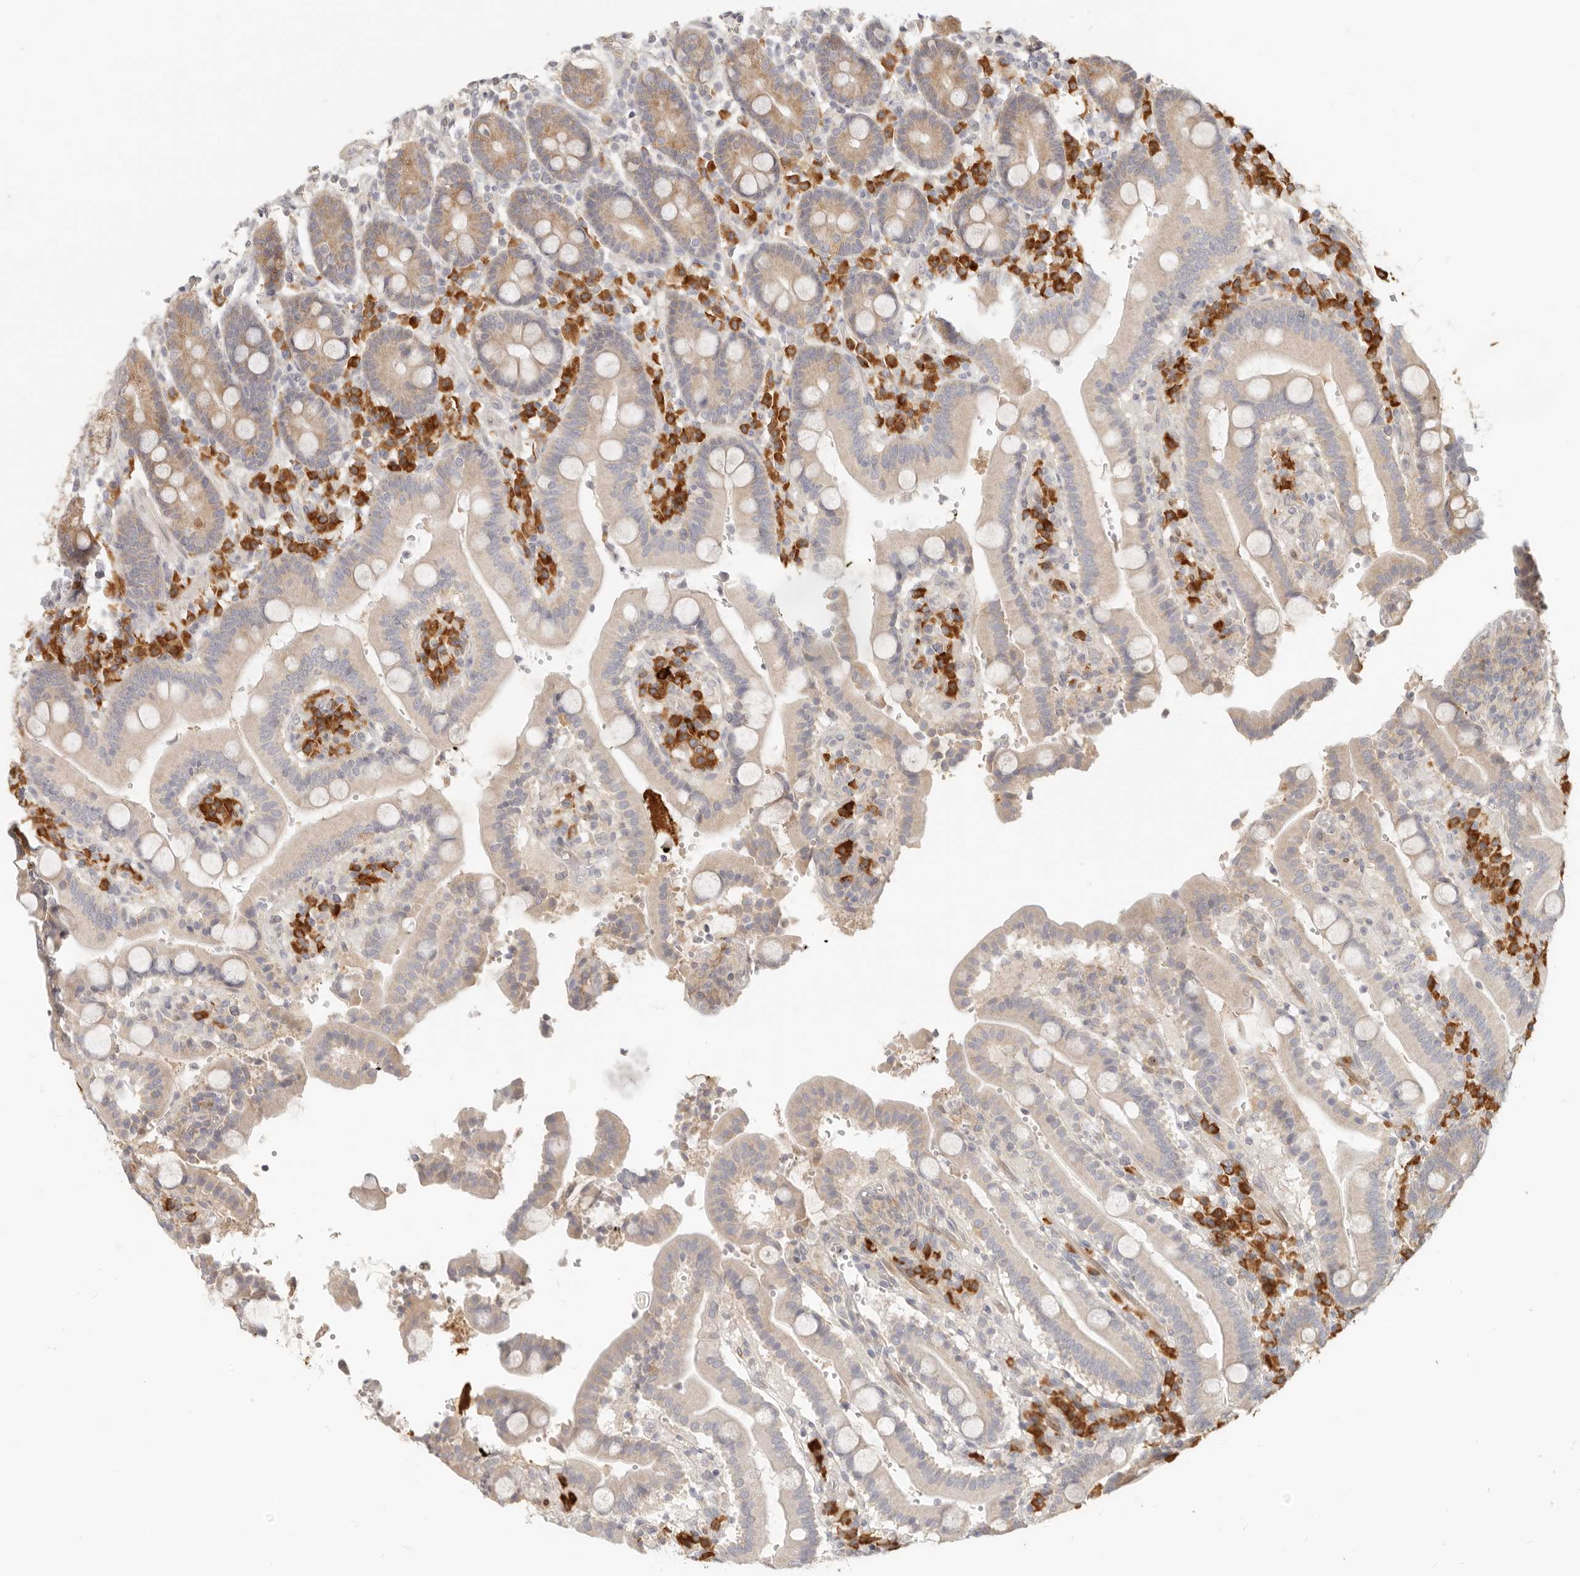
{"staining": {"intensity": "moderate", "quantity": "<25%", "location": "cytoplasmic/membranous"}, "tissue": "duodenum", "cell_type": "Glandular cells", "image_type": "normal", "snomed": [{"axis": "morphology", "description": "Normal tissue, NOS"}, {"axis": "topography", "description": "Small intestine, NOS"}], "caption": "IHC of unremarkable human duodenum shows low levels of moderate cytoplasmic/membranous expression in about <25% of glandular cells.", "gene": "PABPC4", "patient": {"sex": "female", "age": 71}}